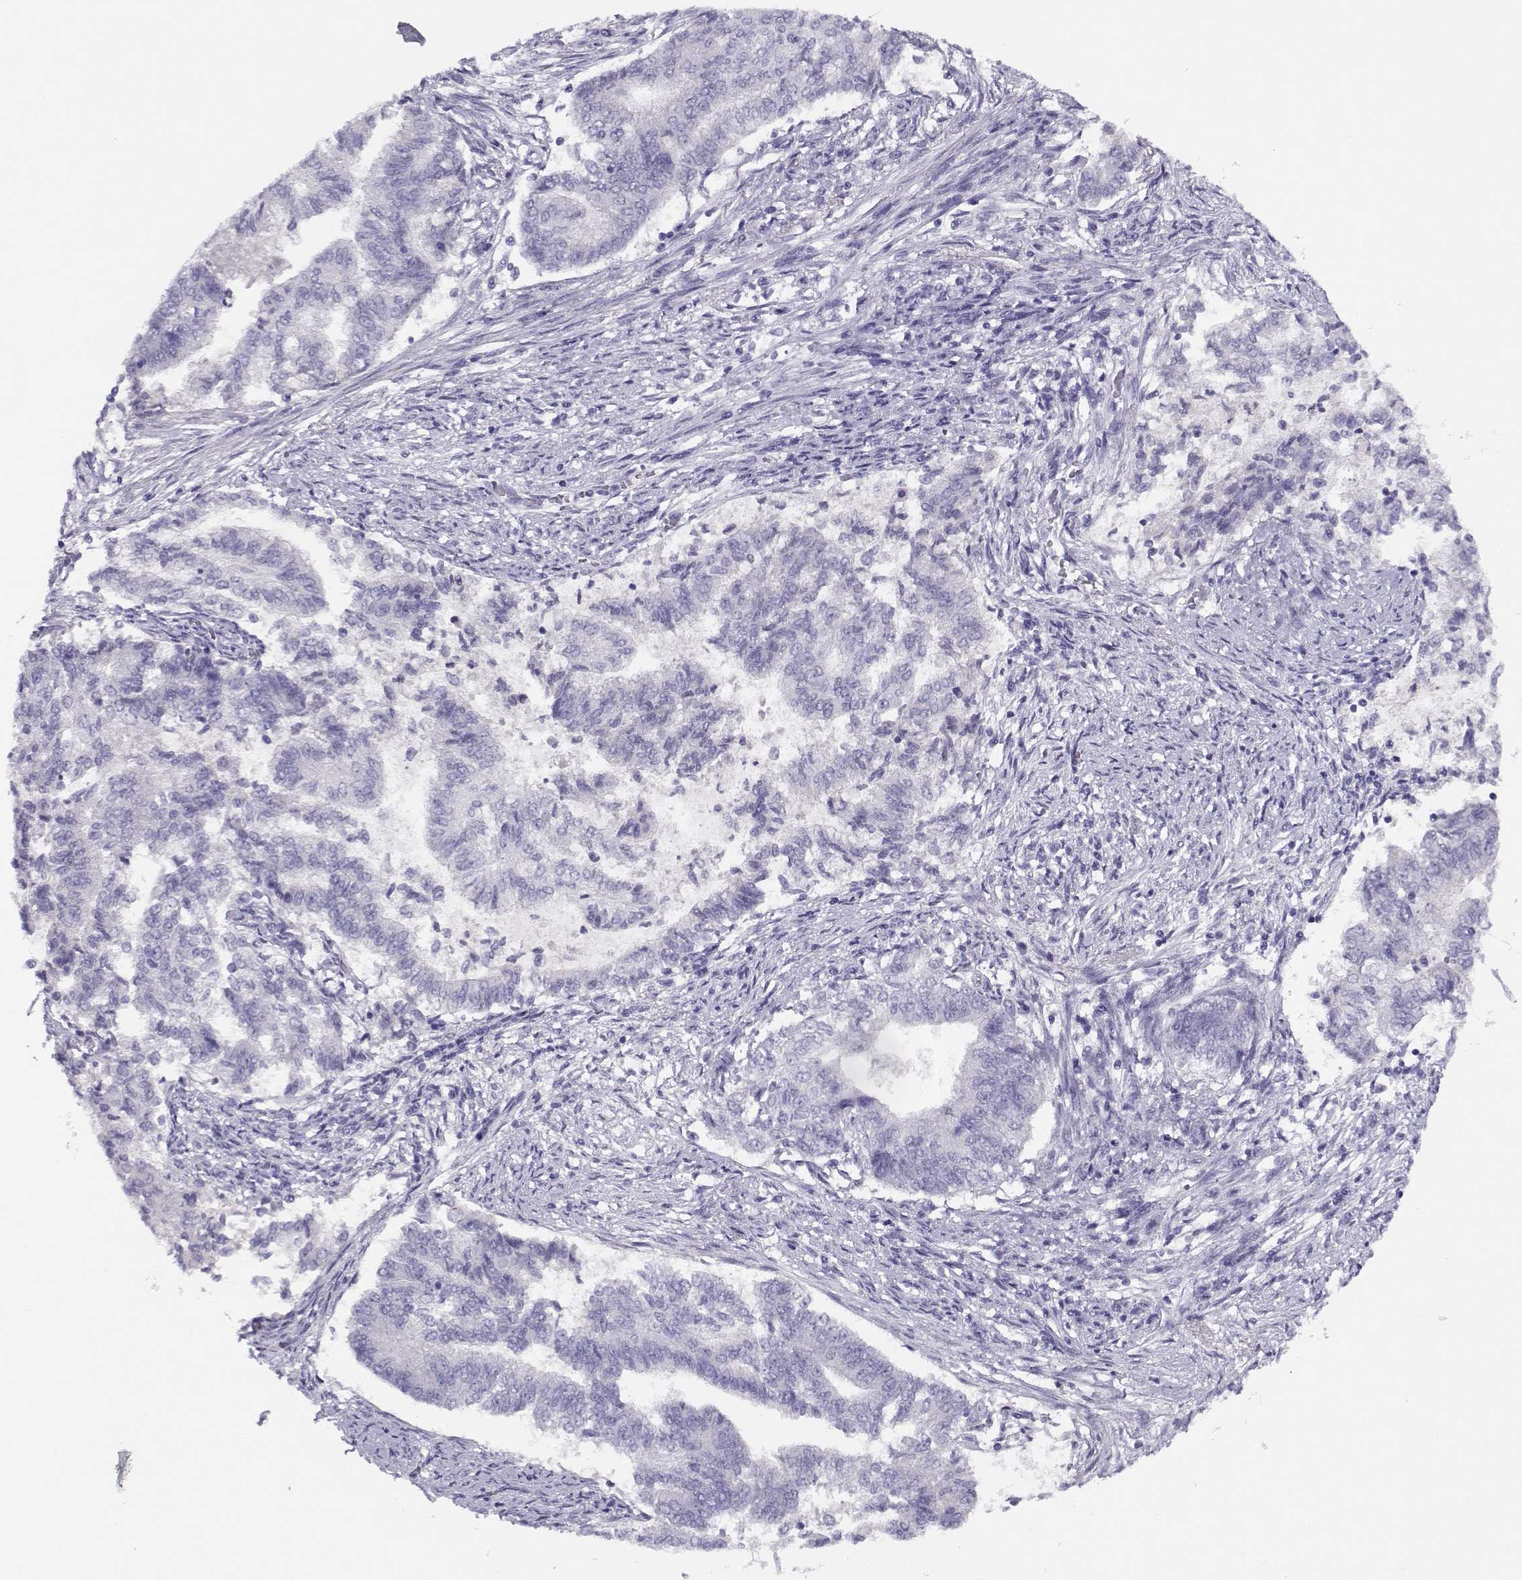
{"staining": {"intensity": "negative", "quantity": "none", "location": "none"}, "tissue": "endometrial cancer", "cell_type": "Tumor cells", "image_type": "cancer", "snomed": [{"axis": "morphology", "description": "Adenocarcinoma, NOS"}, {"axis": "topography", "description": "Endometrium"}], "caption": "Tumor cells are negative for brown protein staining in endometrial adenocarcinoma.", "gene": "CFAP77", "patient": {"sex": "female", "age": 65}}